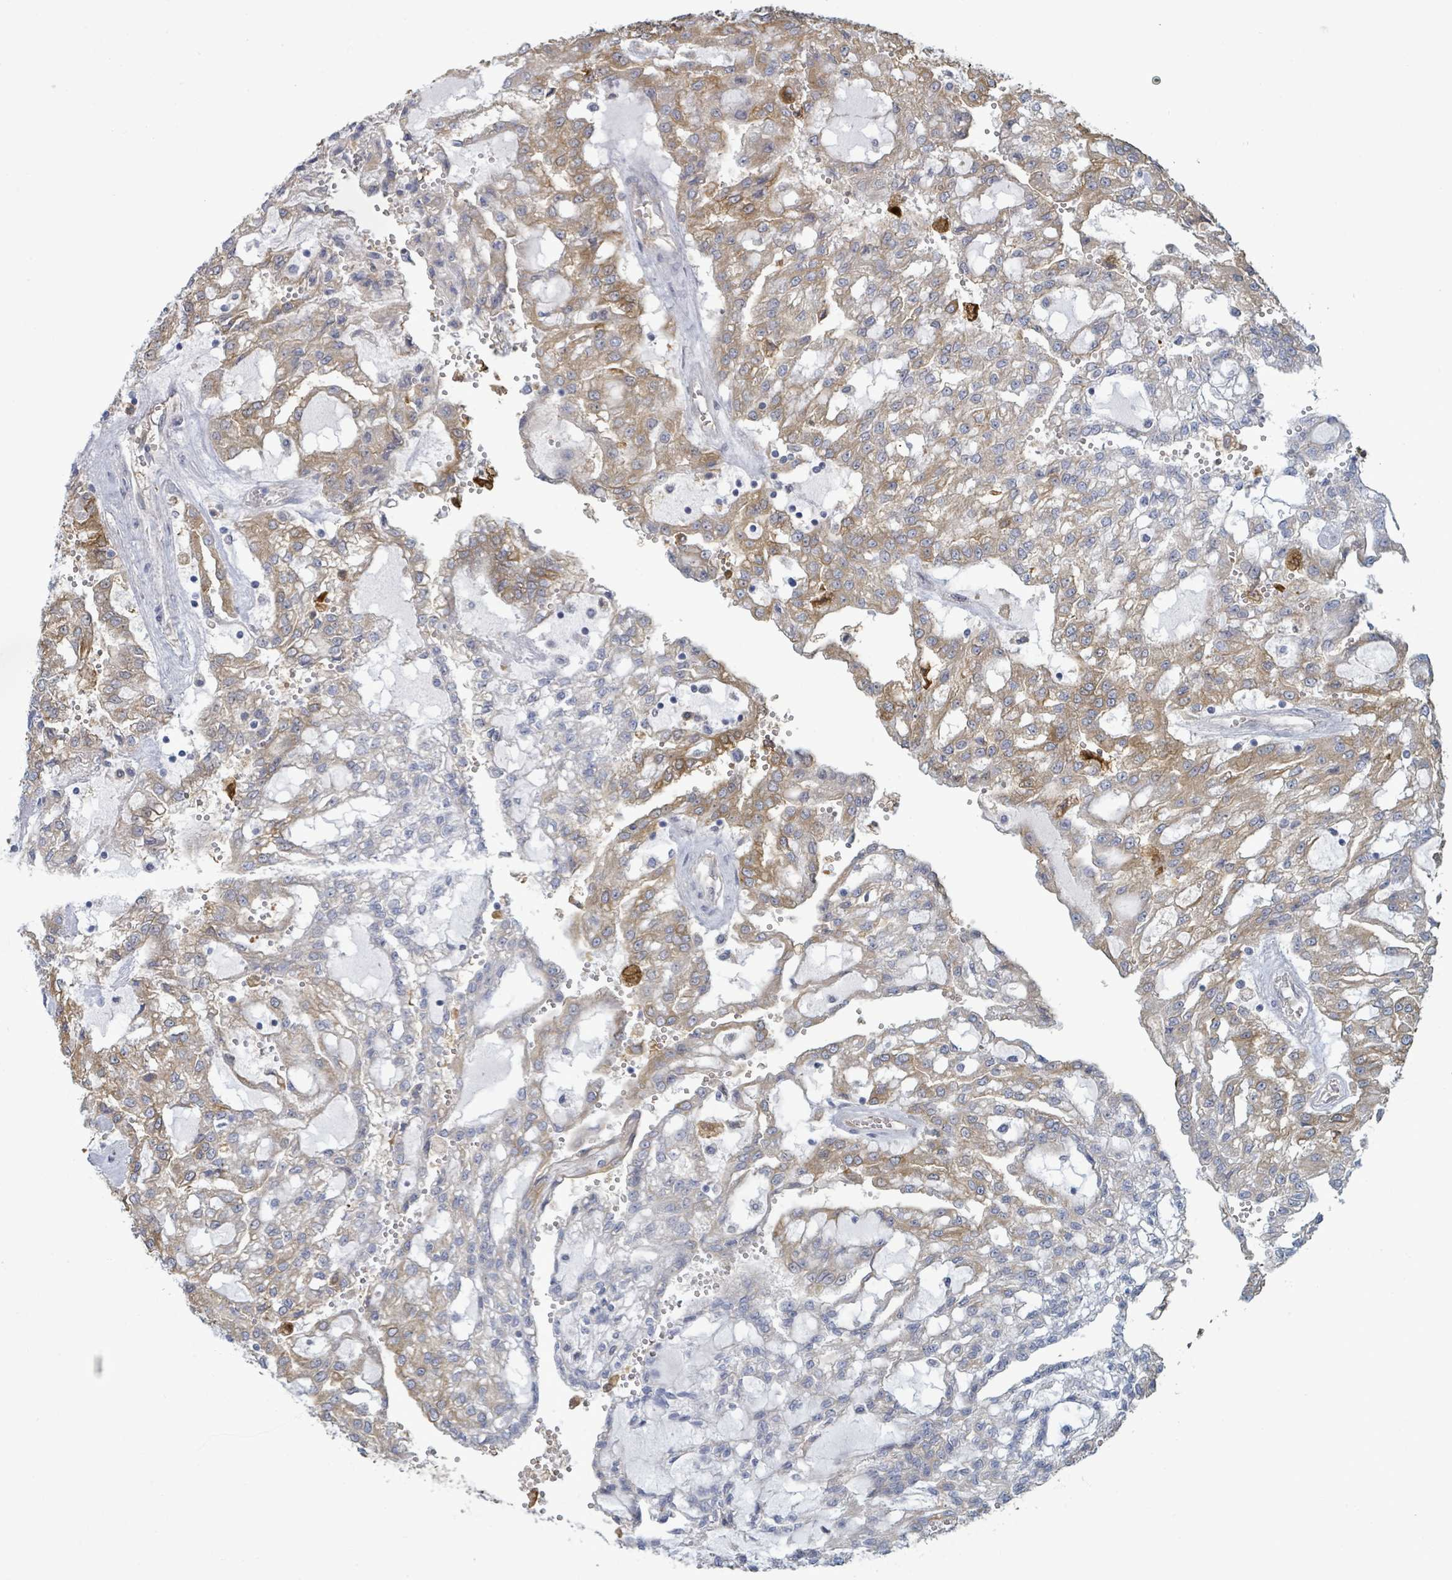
{"staining": {"intensity": "moderate", "quantity": "25%-75%", "location": "cytoplasmic/membranous"}, "tissue": "renal cancer", "cell_type": "Tumor cells", "image_type": "cancer", "snomed": [{"axis": "morphology", "description": "Adenocarcinoma, NOS"}, {"axis": "topography", "description": "Kidney"}], "caption": "Immunohistochemical staining of human adenocarcinoma (renal) reveals moderate cytoplasmic/membranous protein staining in approximately 25%-75% of tumor cells.", "gene": "COL13A1", "patient": {"sex": "male", "age": 63}}